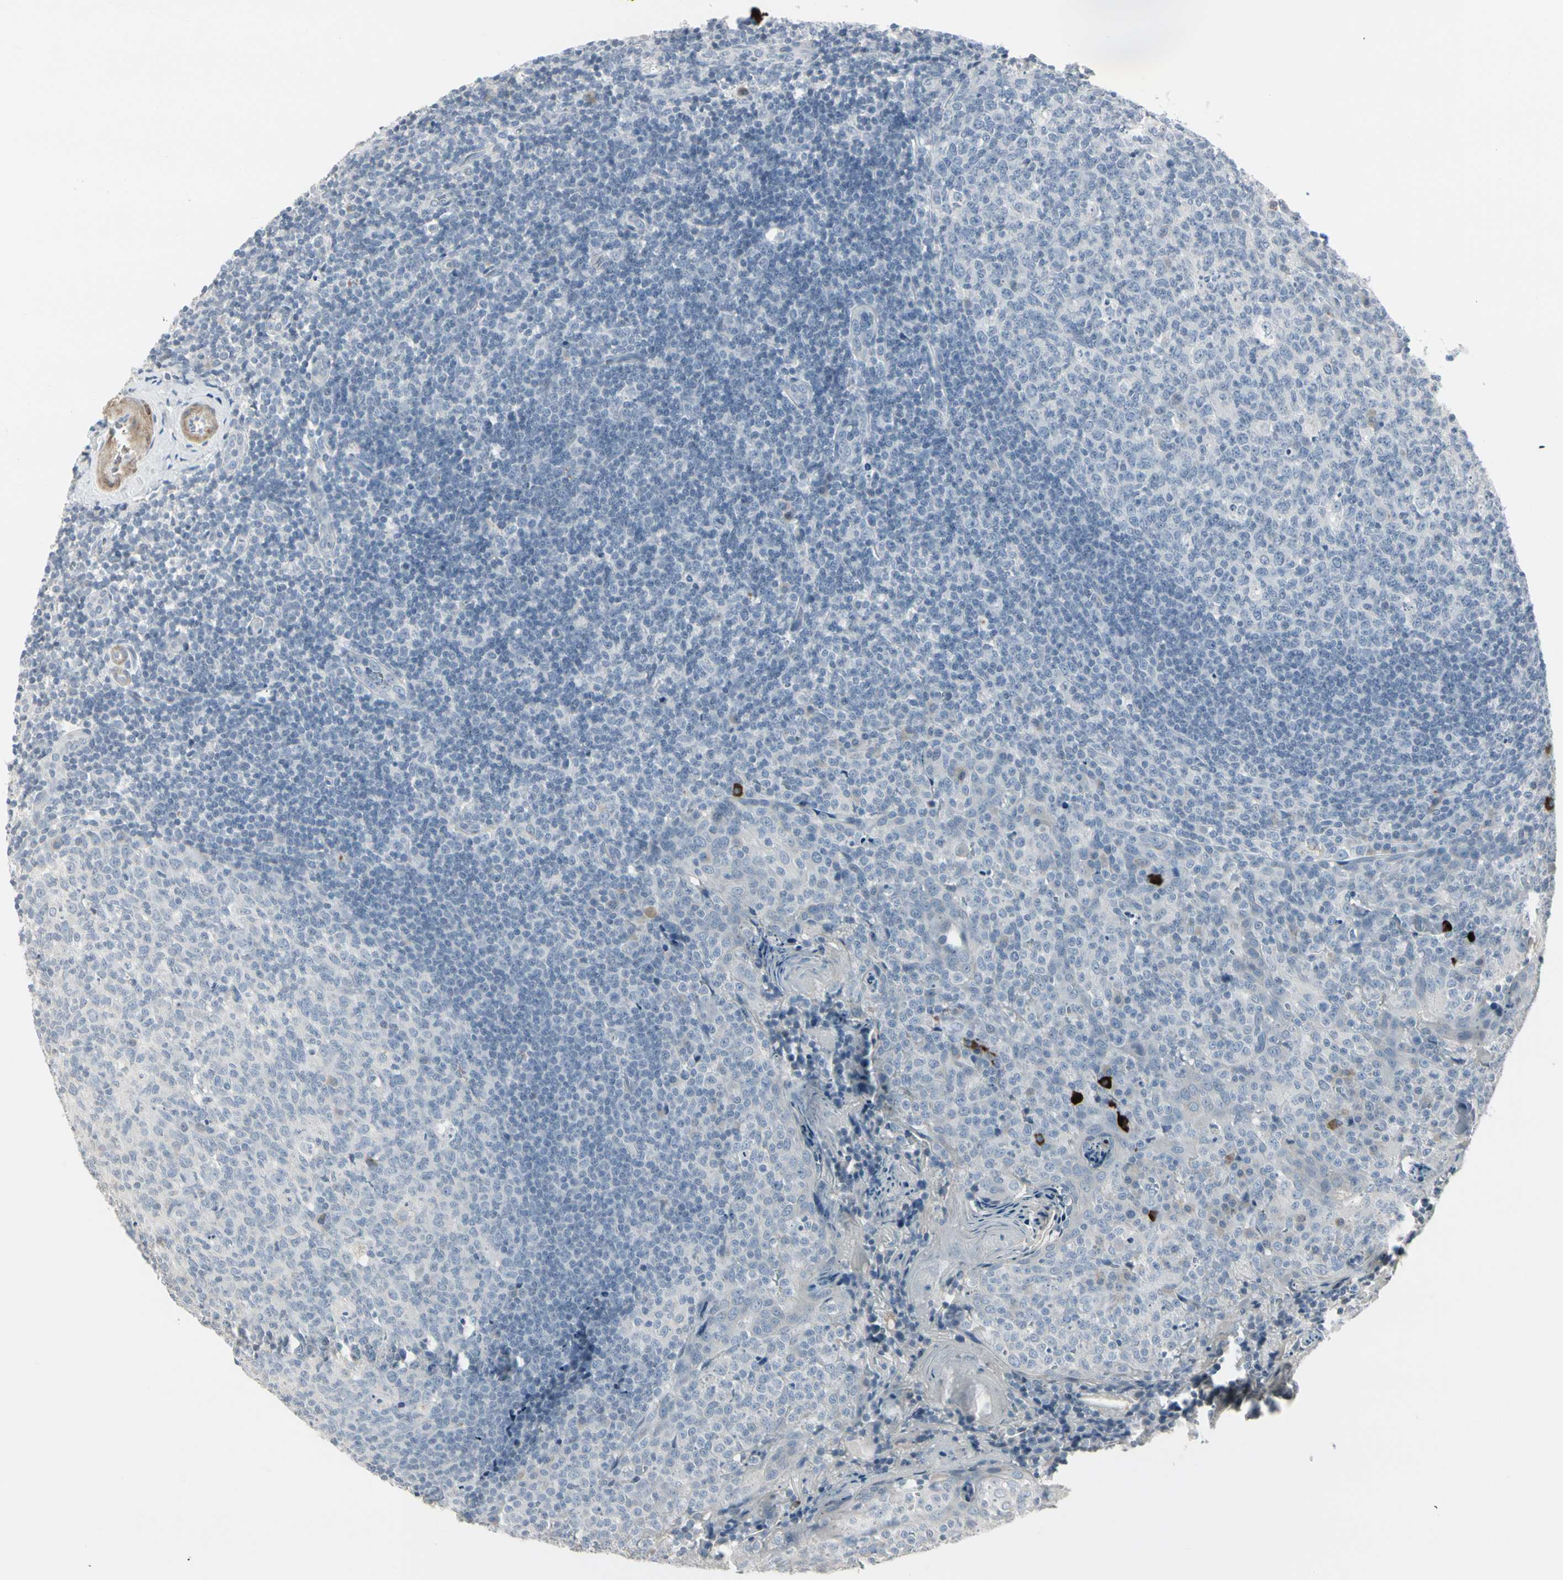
{"staining": {"intensity": "negative", "quantity": "none", "location": "none"}, "tissue": "tonsil", "cell_type": "Germinal center cells", "image_type": "normal", "snomed": [{"axis": "morphology", "description": "Normal tissue, NOS"}, {"axis": "topography", "description": "Tonsil"}], "caption": "Immunohistochemistry image of normal tonsil: tonsil stained with DAB reveals no significant protein positivity in germinal center cells.", "gene": "DMPK", "patient": {"sex": "female", "age": 19}}